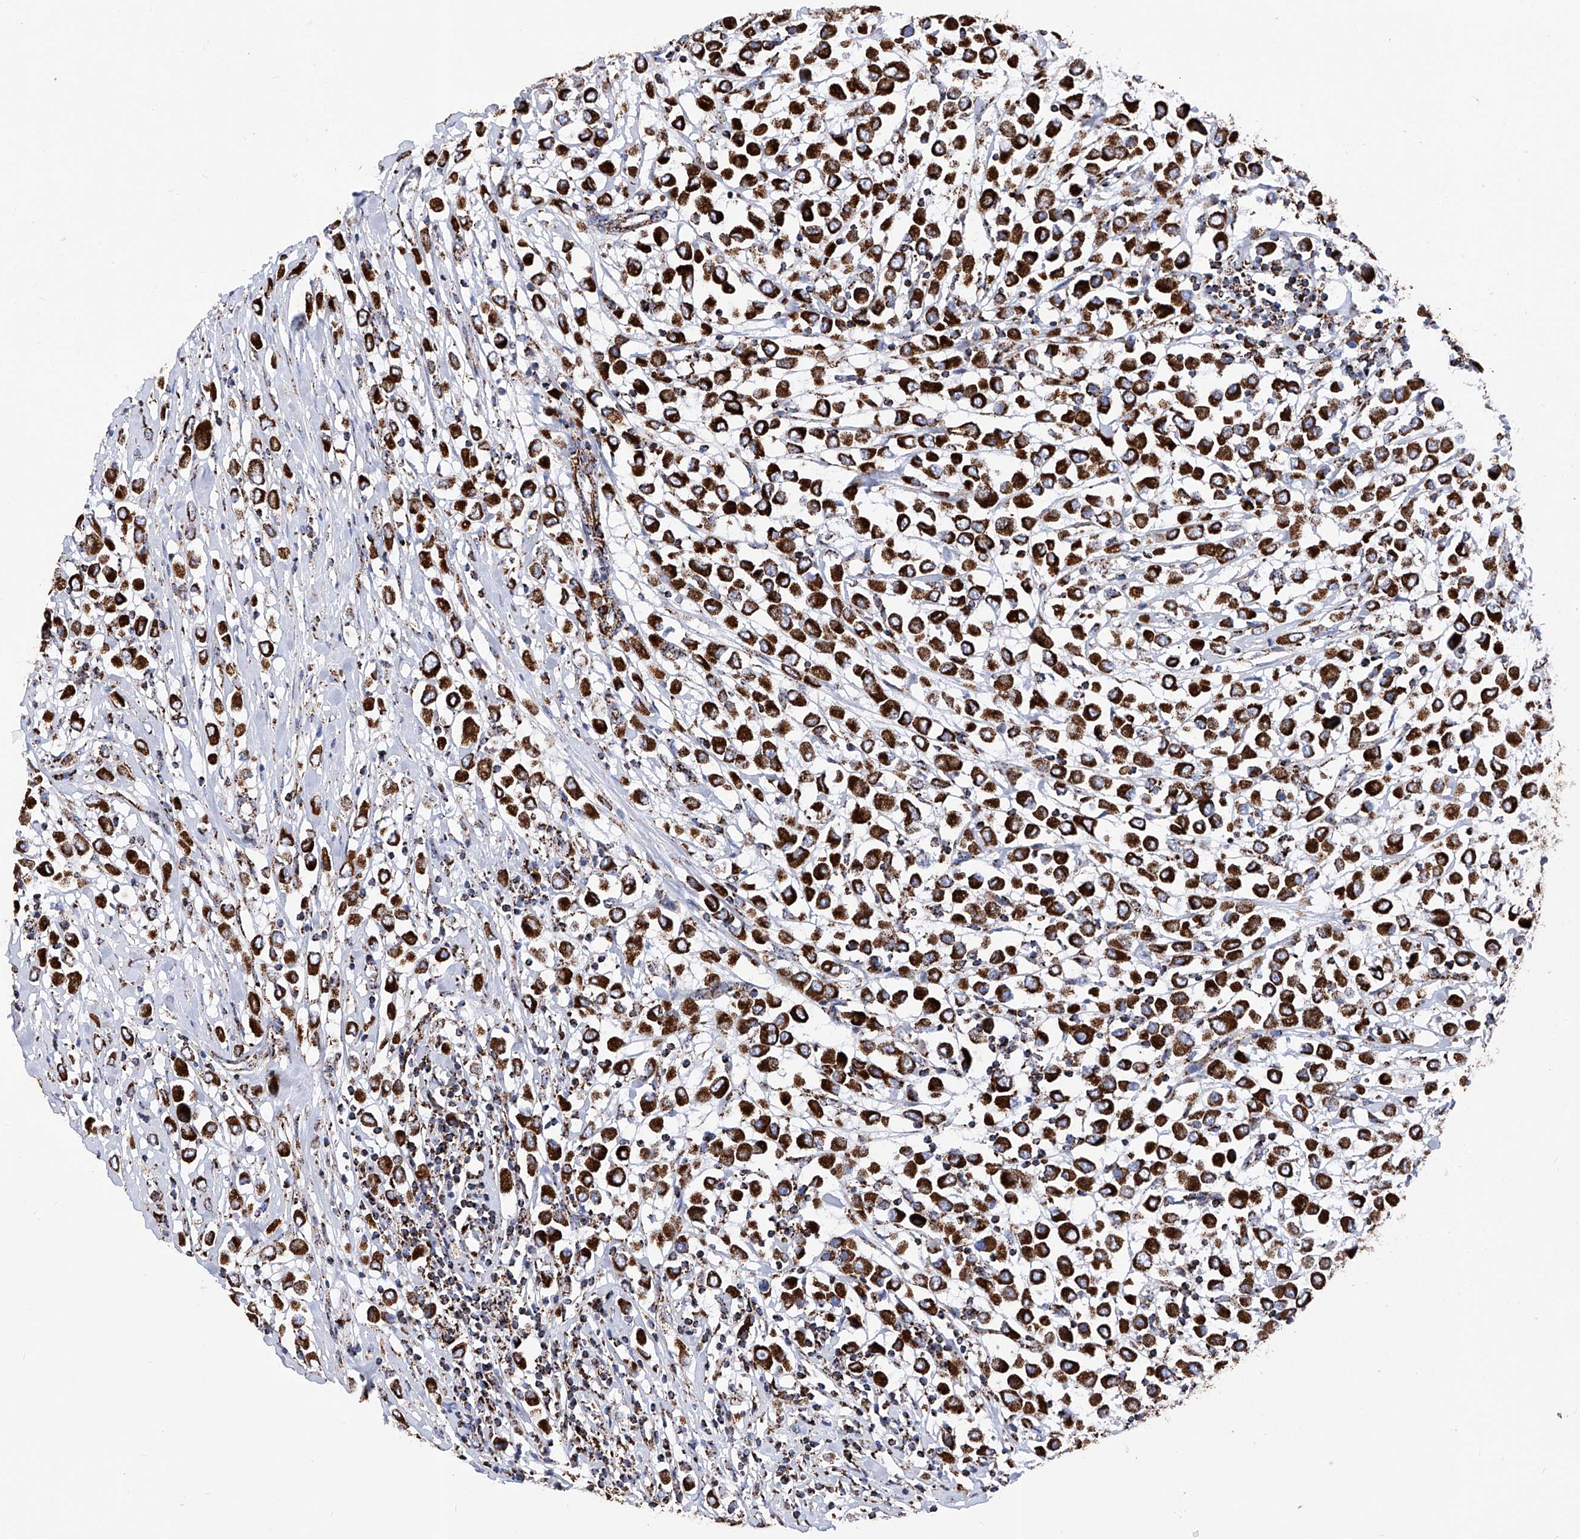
{"staining": {"intensity": "strong", "quantity": ">75%", "location": "cytoplasmic/membranous"}, "tissue": "breast cancer", "cell_type": "Tumor cells", "image_type": "cancer", "snomed": [{"axis": "morphology", "description": "Duct carcinoma"}, {"axis": "topography", "description": "Breast"}], "caption": "Immunohistochemical staining of human invasive ductal carcinoma (breast) displays strong cytoplasmic/membranous protein expression in about >75% of tumor cells. Nuclei are stained in blue.", "gene": "ATP5PF", "patient": {"sex": "female", "age": 61}}